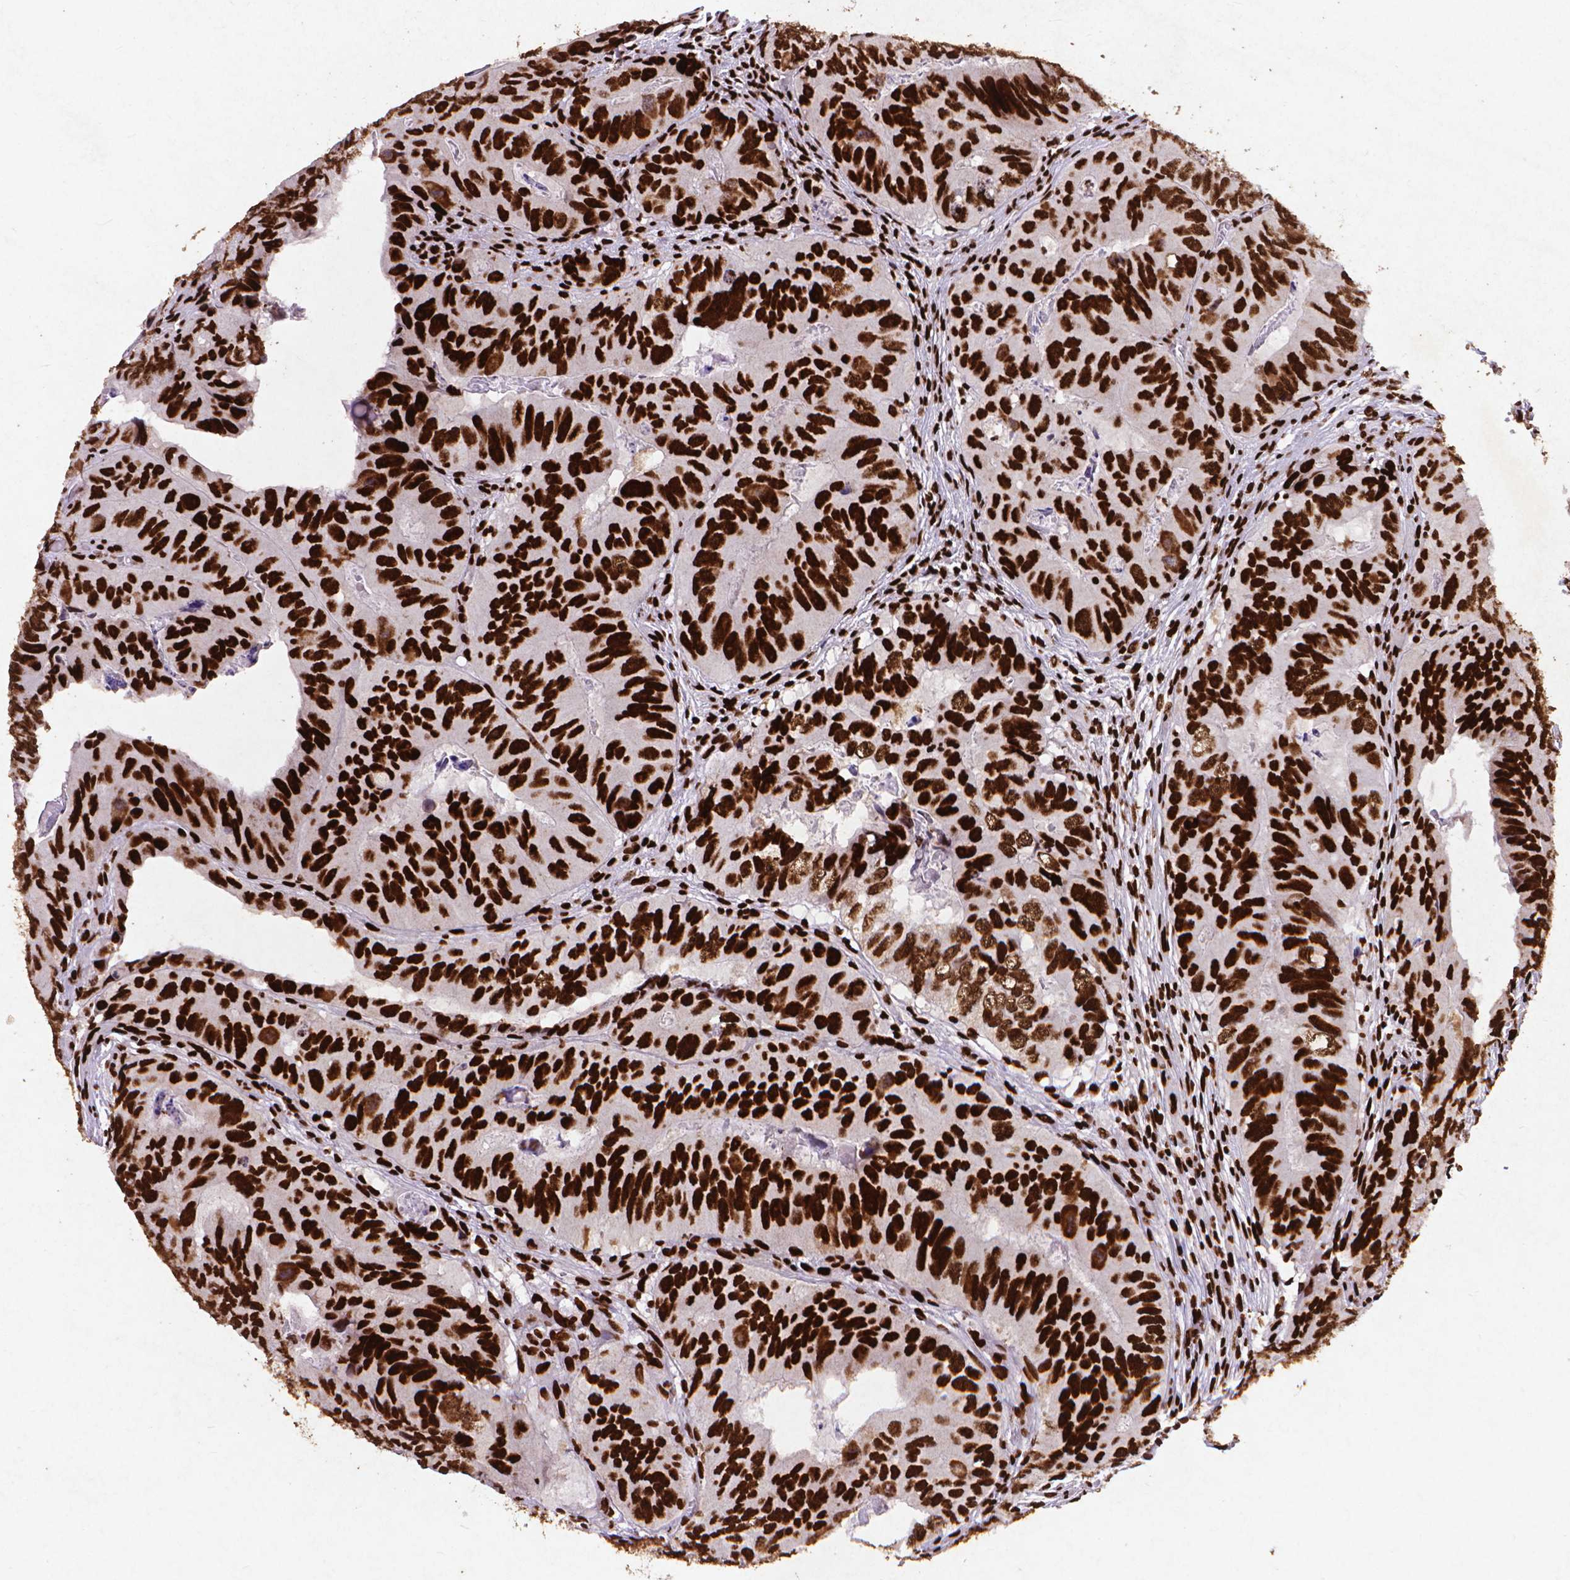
{"staining": {"intensity": "strong", "quantity": ">75%", "location": "nuclear"}, "tissue": "colorectal cancer", "cell_type": "Tumor cells", "image_type": "cancer", "snomed": [{"axis": "morphology", "description": "Adenocarcinoma, NOS"}, {"axis": "topography", "description": "Colon"}], "caption": "Immunohistochemistry micrograph of neoplastic tissue: human colorectal cancer stained using immunohistochemistry (IHC) reveals high levels of strong protein expression localized specifically in the nuclear of tumor cells, appearing as a nuclear brown color.", "gene": "CITED2", "patient": {"sex": "male", "age": 79}}